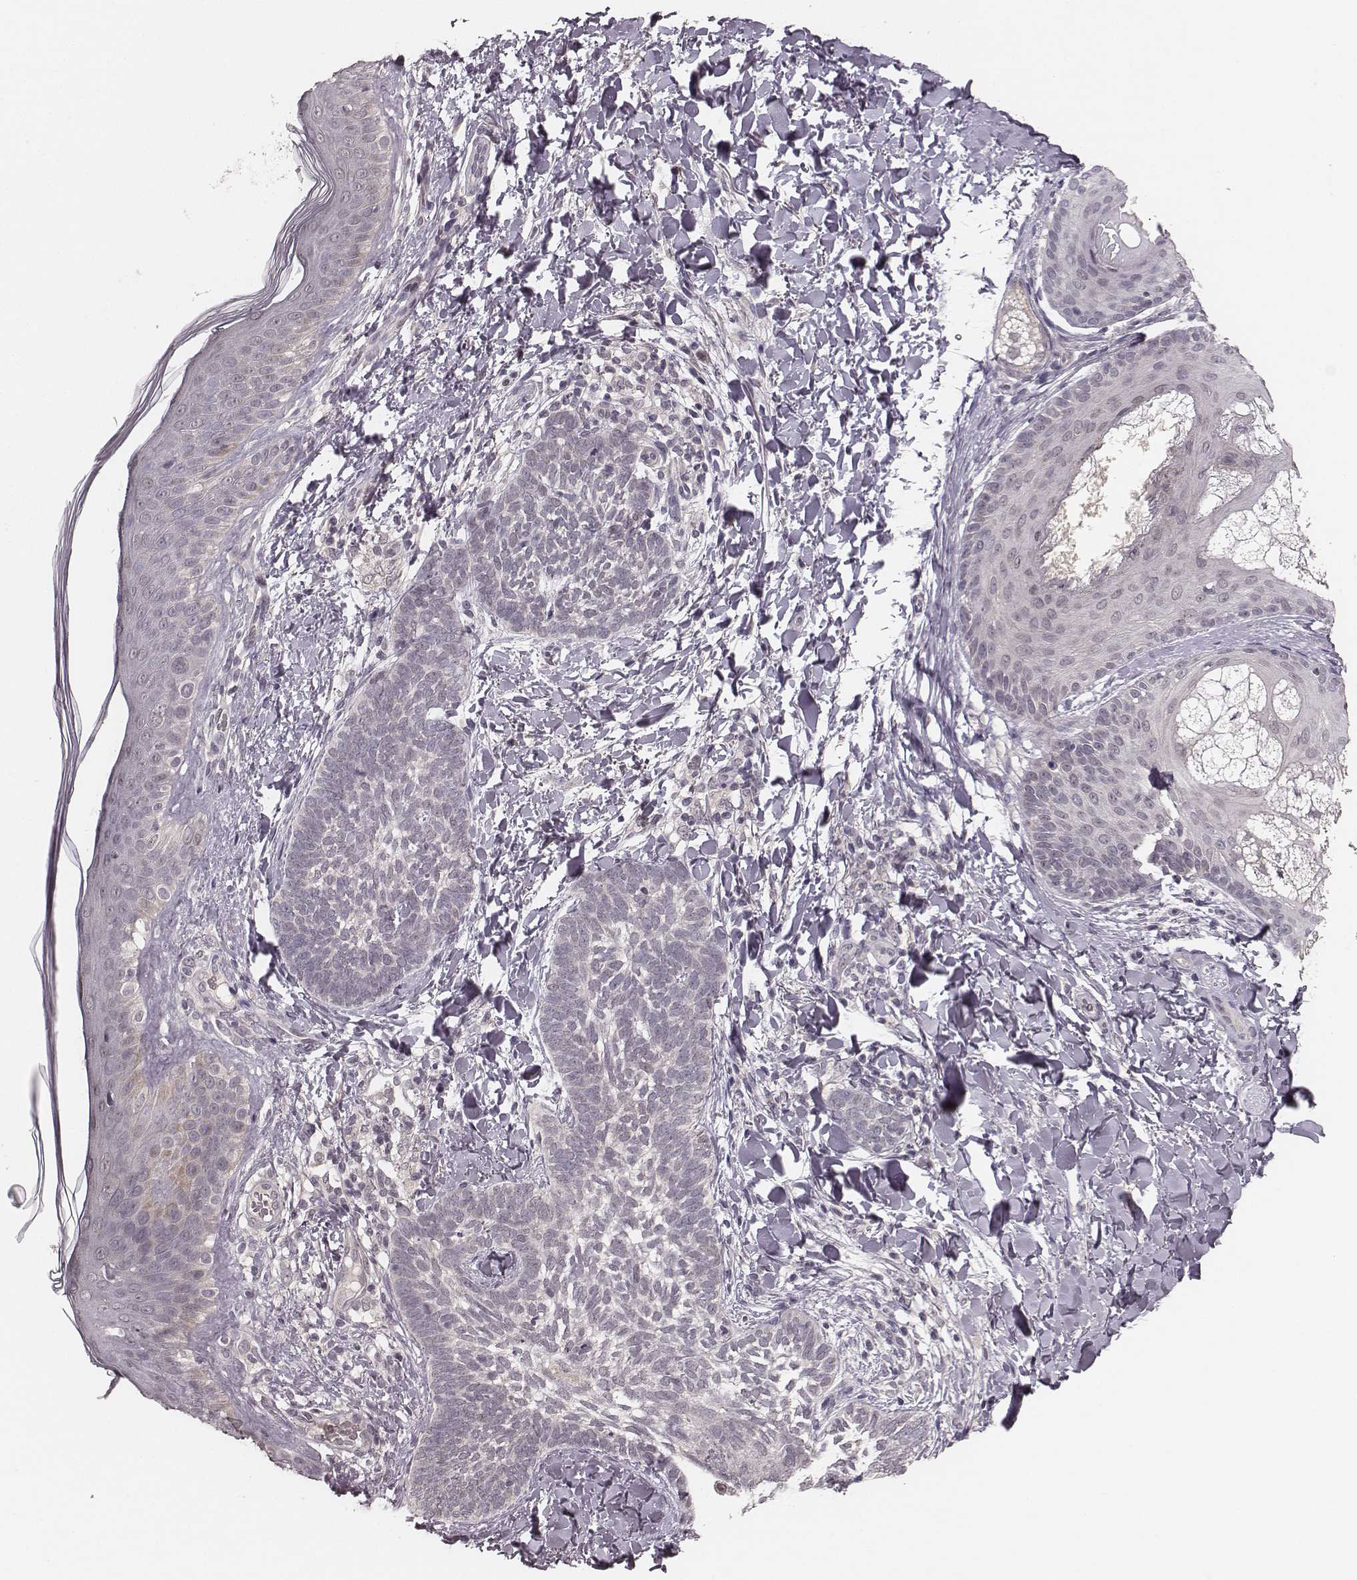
{"staining": {"intensity": "negative", "quantity": "none", "location": "none"}, "tissue": "skin cancer", "cell_type": "Tumor cells", "image_type": "cancer", "snomed": [{"axis": "morphology", "description": "Normal tissue, NOS"}, {"axis": "morphology", "description": "Basal cell carcinoma"}, {"axis": "topography", "description": "Skin"}], "caption": "Image shows no significant protein staining in tumor cells of skin basal cell carcinoma.", "gene": "LY6K", "patient": {"sex": "male", "age": 46}}